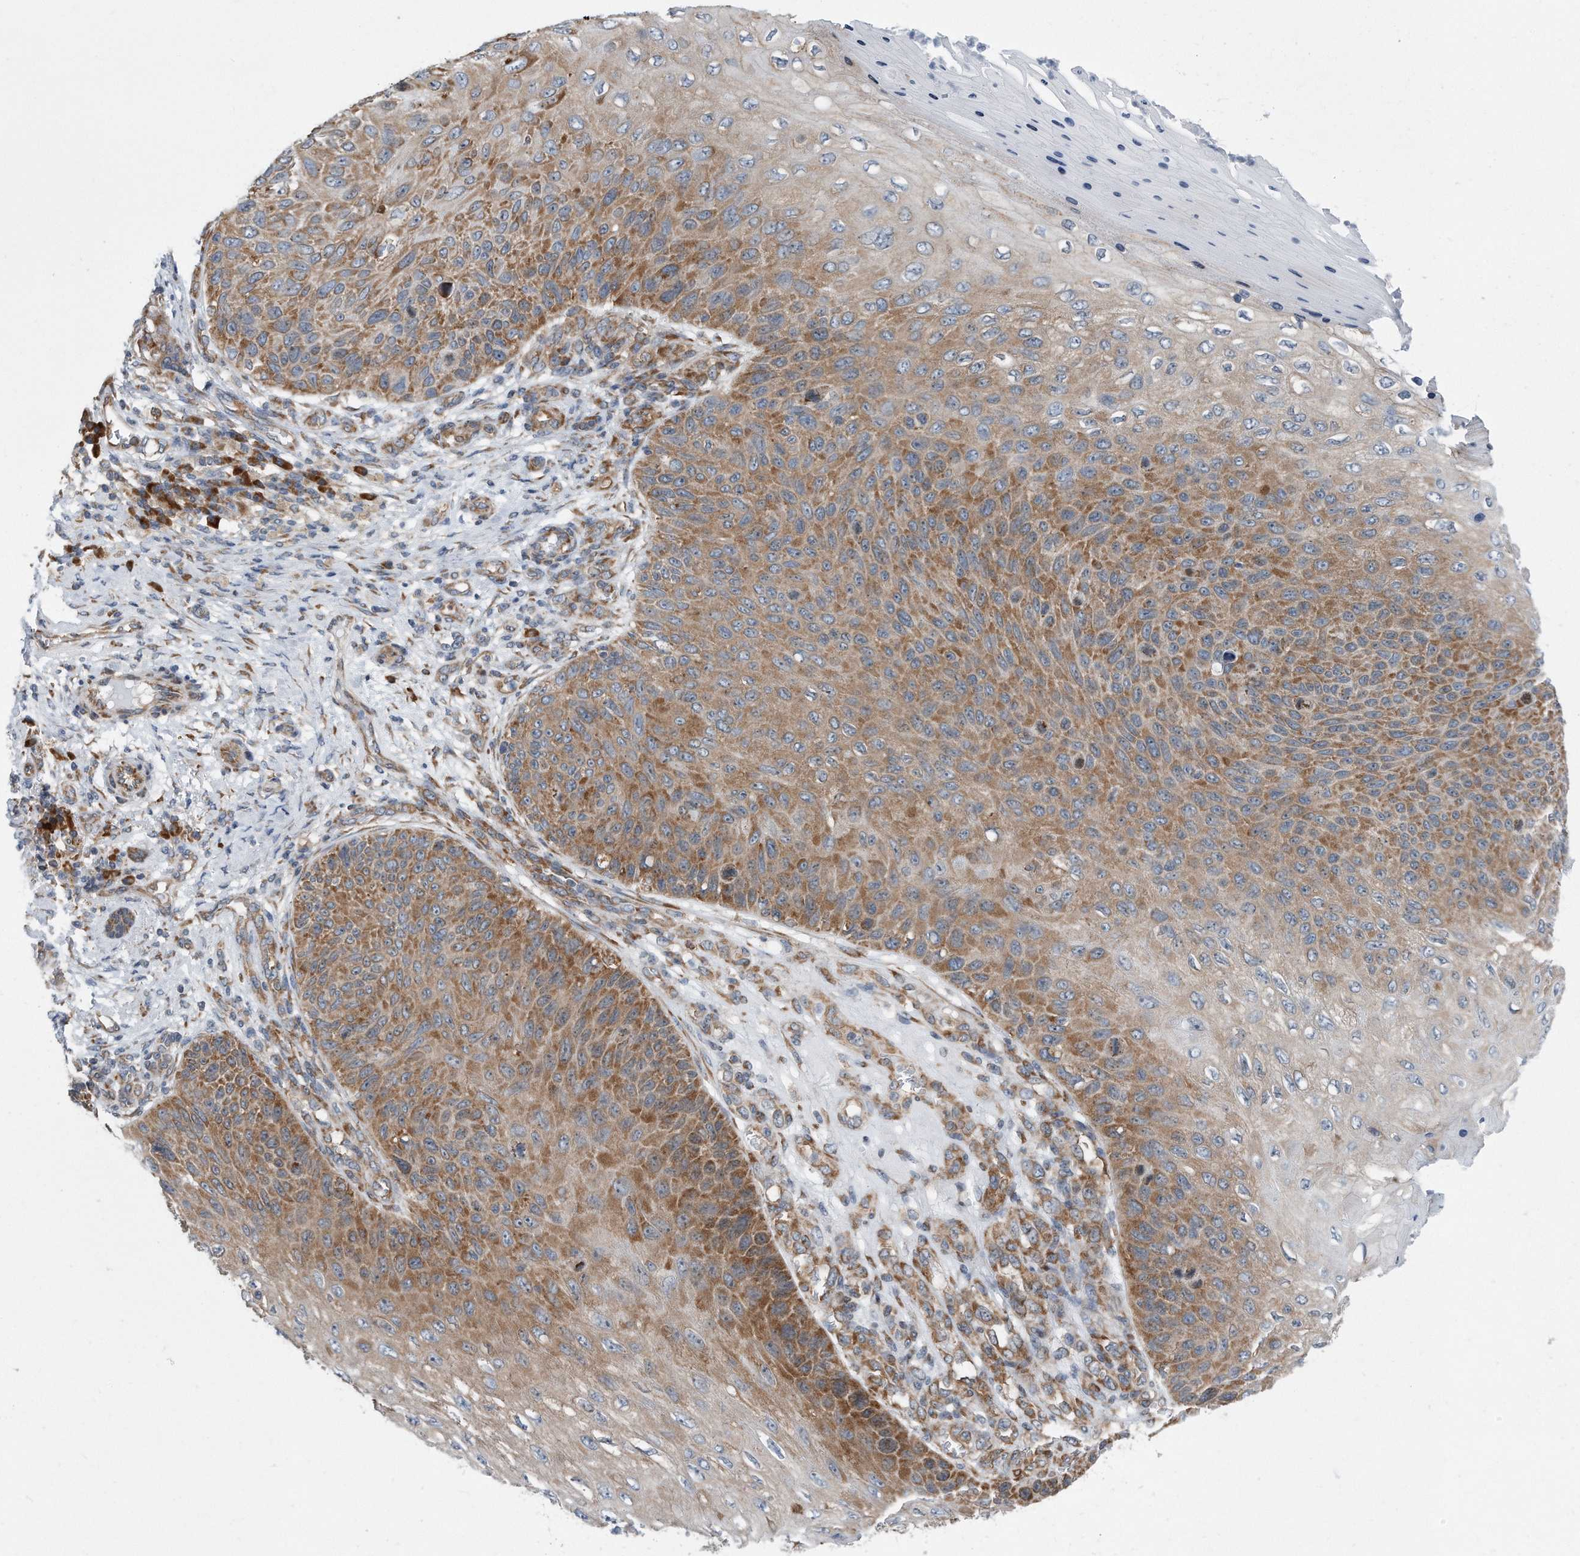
{"staining": {"intensity": "moderate", "quantity": ">75%", "location": "cytoplasmic/membranous"}, "tissue": "skin cancer", "cell_type": "Tumor cells", "image_type": "cancer", "snomed": [{"axis": "morphology", "description": "Squamous cell carcinoma, NOS"}, {"axis": "topography", "description": "Skin"}], "caption": "Human skin cancer stained with a brown dye displays moderate cytoplasmic/membranous positive positivity in about >75% of tumor cells.", "gene": "RPL26L1", "patient": {"sex": "female", "age": 88}}